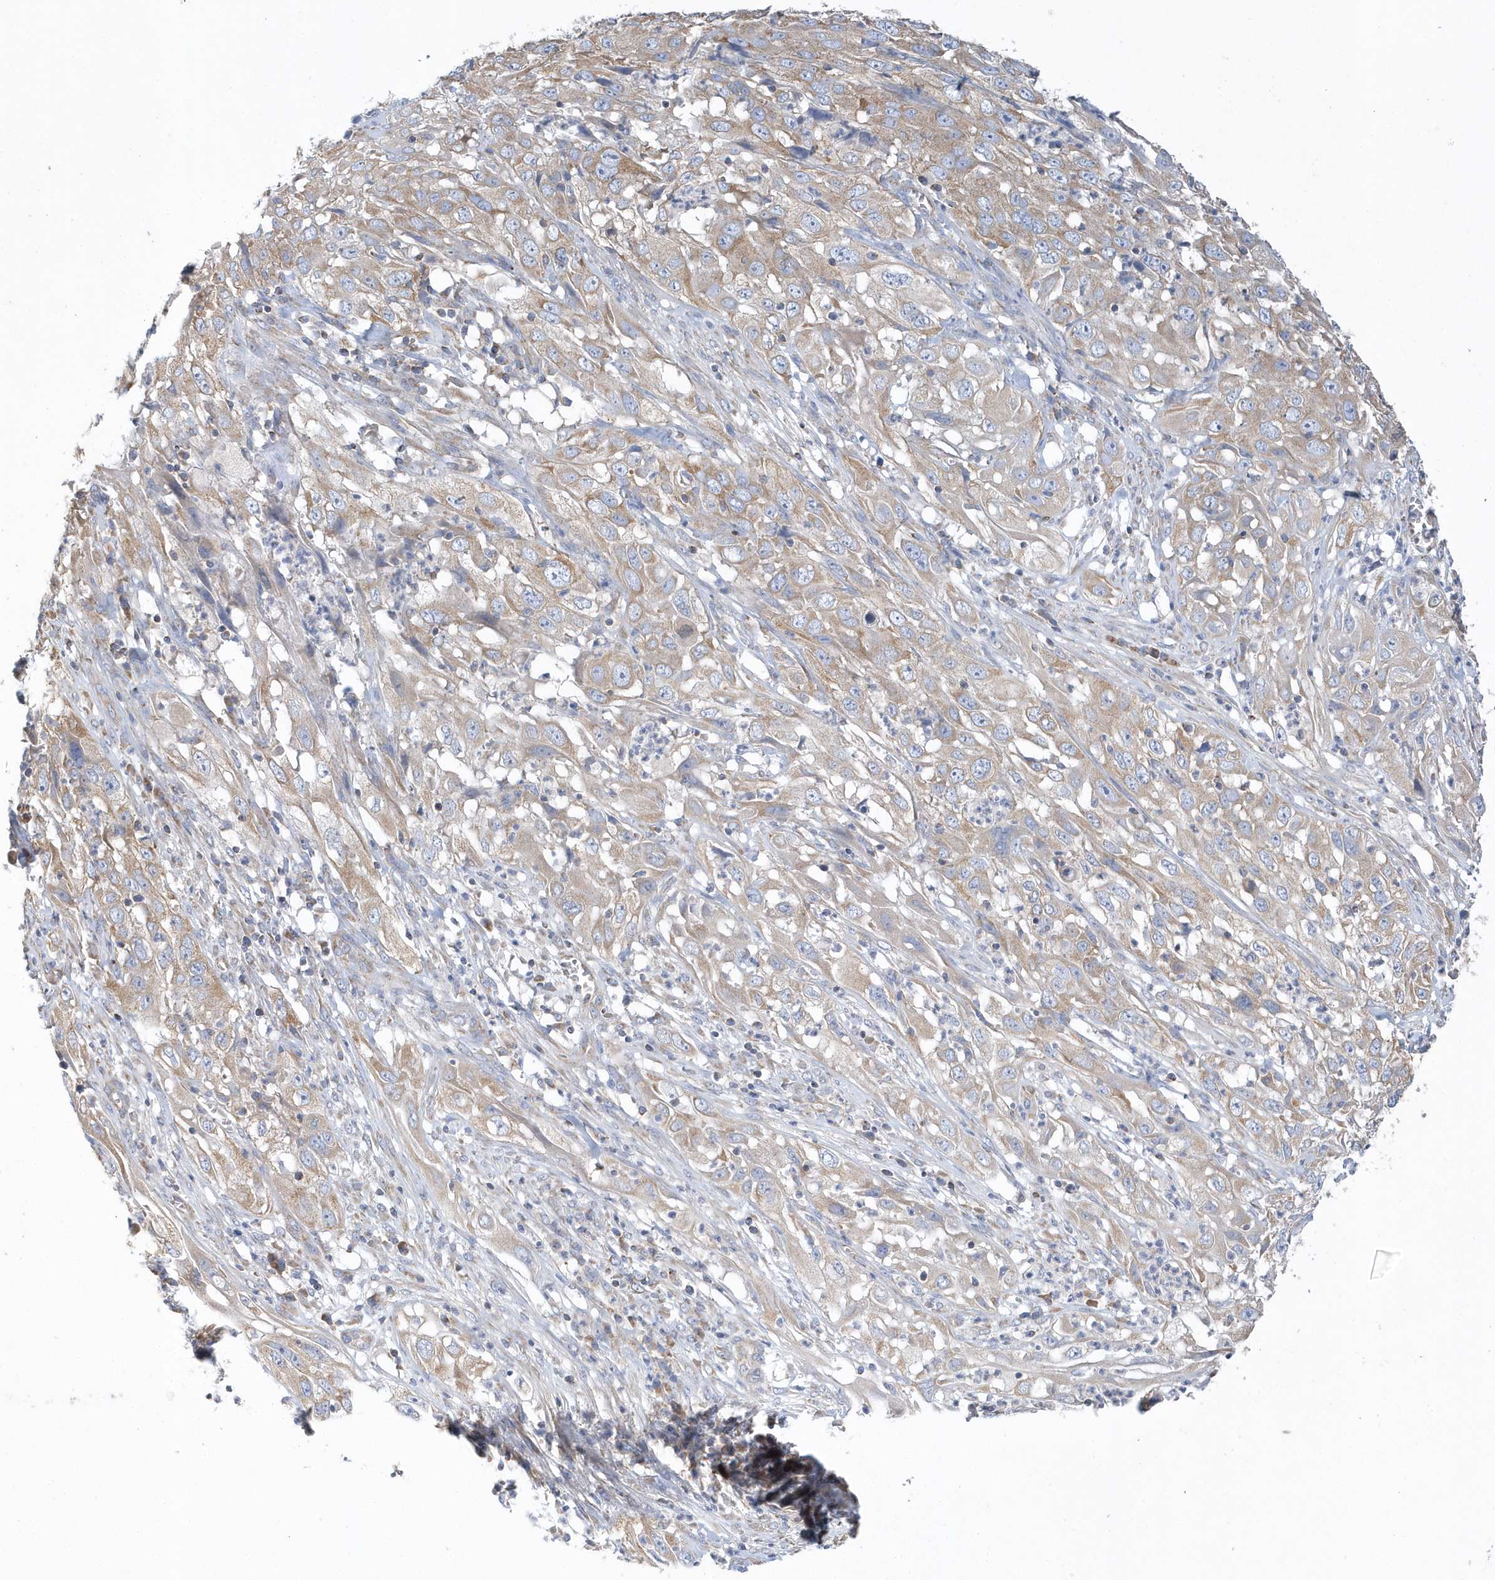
{"staining": {"intensity": "moderate", "quantity": ">75%", "location": "cytoplasmic/membranous"}, "tissue": "cervical cancer", "cell_type": "Tumor cells", "image_type": "cancer", "snomed": [{"axis": "morphology", "description": "Squamous cell carcinoma, NOS"}, {"axis": "topography", "description": "Cervix"}], "caption": "Immunohistochemistry staining of cervical cancer, which shows medium levels of moderate cytoplasmic/membranous expression in about >75% of tumor cells indicating moderate cytoplasmic/membranous protein staining. The staining was performed using DAB (3,3'-diaminobenzidine) (brown) for protein detection and nuclei were counterstained in hematoxylin (blue).", "gene": "SPATA5", "patient": {"sex": "female", "age": 32}}